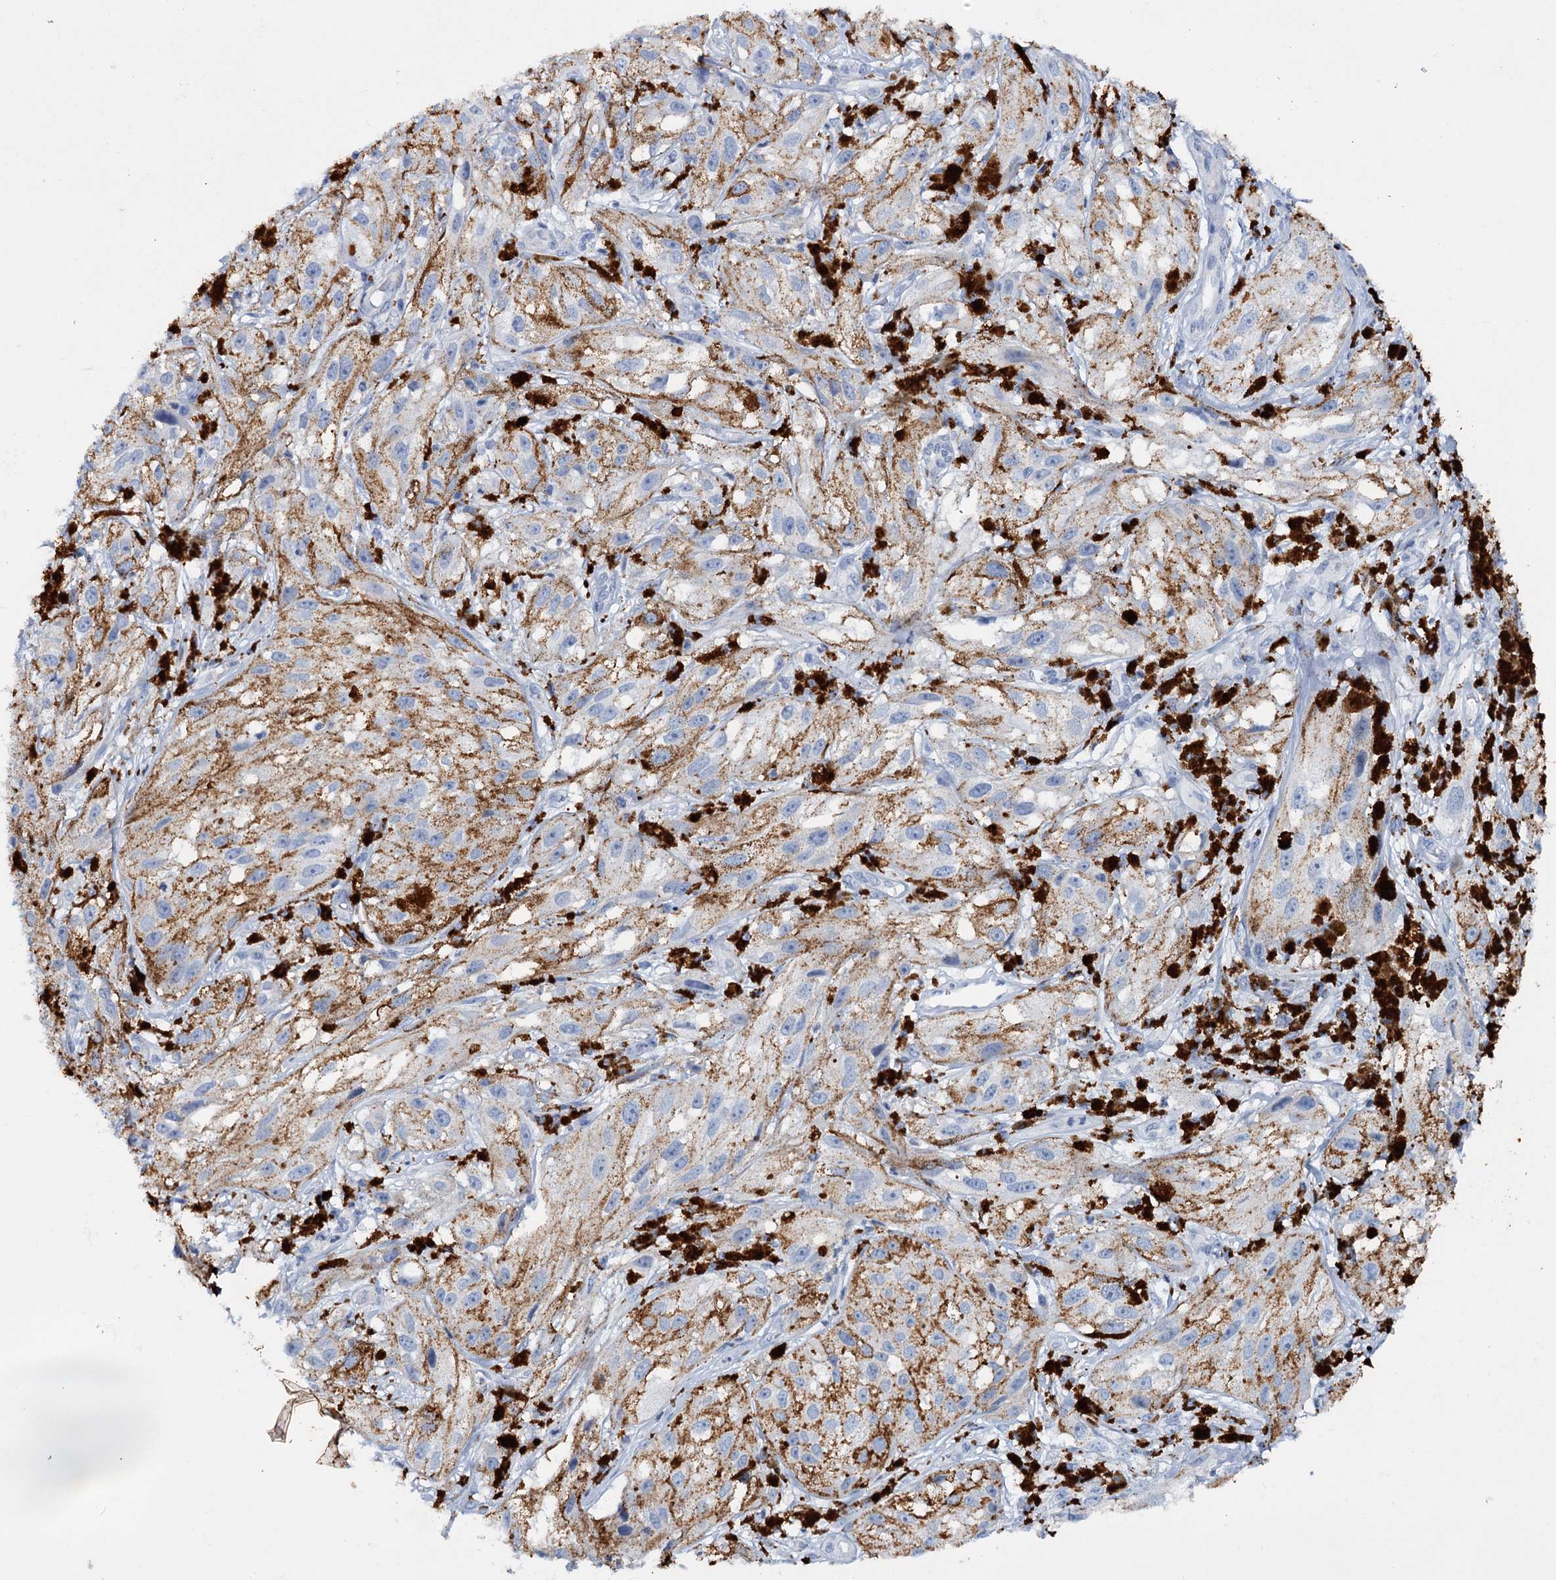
{"staining": {"intensity": "negative", "quantity": "none", "location": "none"}, "tissue": "melanoma", "cell_type": "Tumor cells", "image_type": "cancer", "snomed": [{"axis": "morphology", "description": "Malignant melanoma, NOS"}, {"axis": "topography", "description": "Skin"}], "caption": "Immunohistochemistry (IHC) micrograph of neoplastic tissue: malignant melanoma stained with DAB reveals no significant protein staining in tumor cells.", "gene": "FAAP20", "patient": {"sex": "male", "age": 88}}